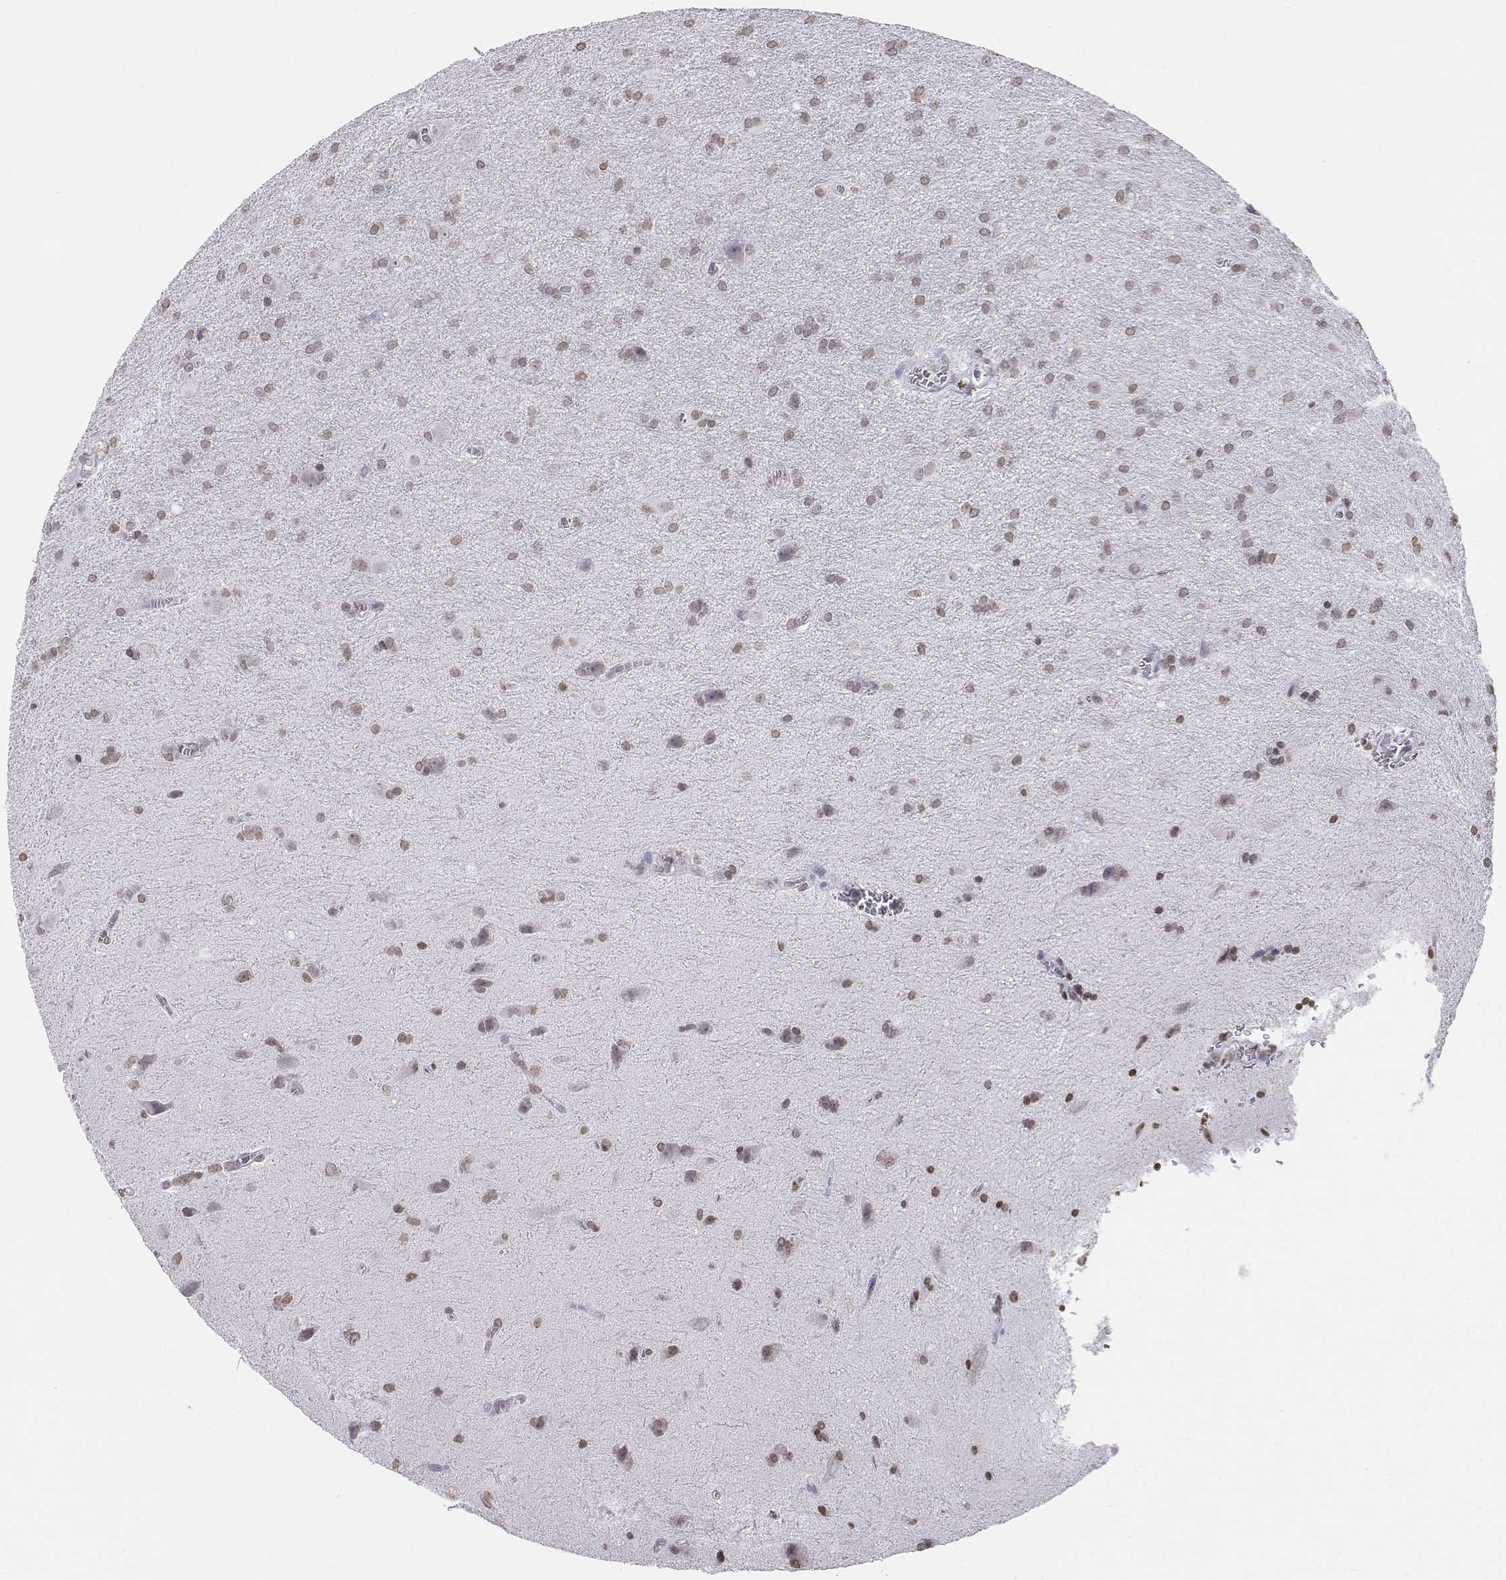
{"staining": {"intensity": "moderate", "quantity": ">75%", "location": "nuclear"}, "tissue": "glioma", "cell_type": "Tumor cells", "image_type": "cancer", "snomed": [{"axis": "morphology", "description": "Glioma, malignant, Low grade"}, {"axis": "topography", "description": "Brain"}], "caption": "A micrograph showing moderate nuclear staining in approximately >75% of tumor cells in malignant glioma (low-grade), as visualized by brown immunohistochemical staining.", "gene": "BARHL1", "patient": {"sex": "male", "age": 58}}